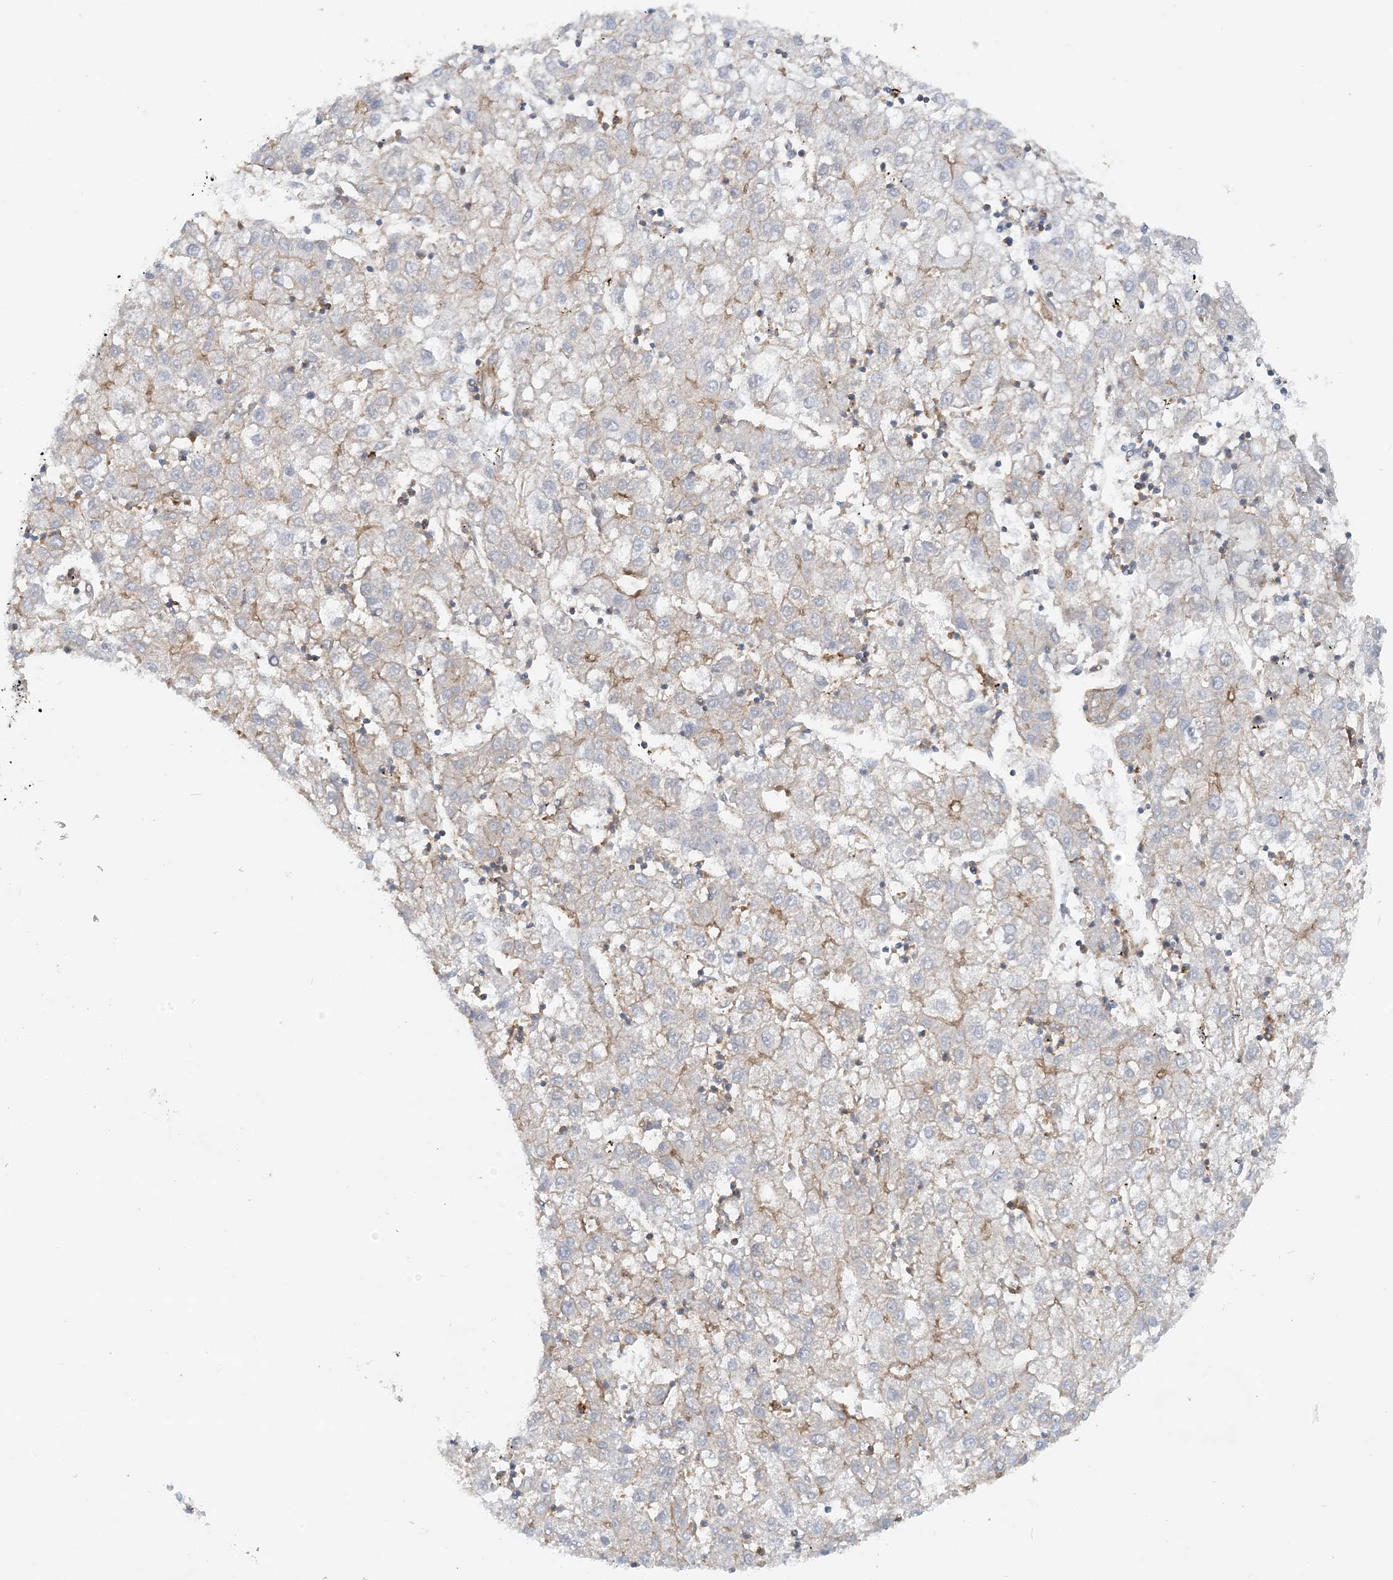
{"staining": {"intensity": "weak", "quantity": "<25%", "location": "cytoplasmic/membranous"}, "tissue": "liver cancer", "cell_type": "Tumor cells", "image_type": "cancer", "snomed": [{"axis": "morphology", "description": "Carcinoma, Hepatocellular, NOS"}, {"axis": "topography", "description": "Liver"}], "caption": "Histopathology image shows no significant protein staining in tumor cells of liver cancer (hepatocellular carcinoma).", "gene": "STAM2", "patient": {"sex": "male", "age": 72}}